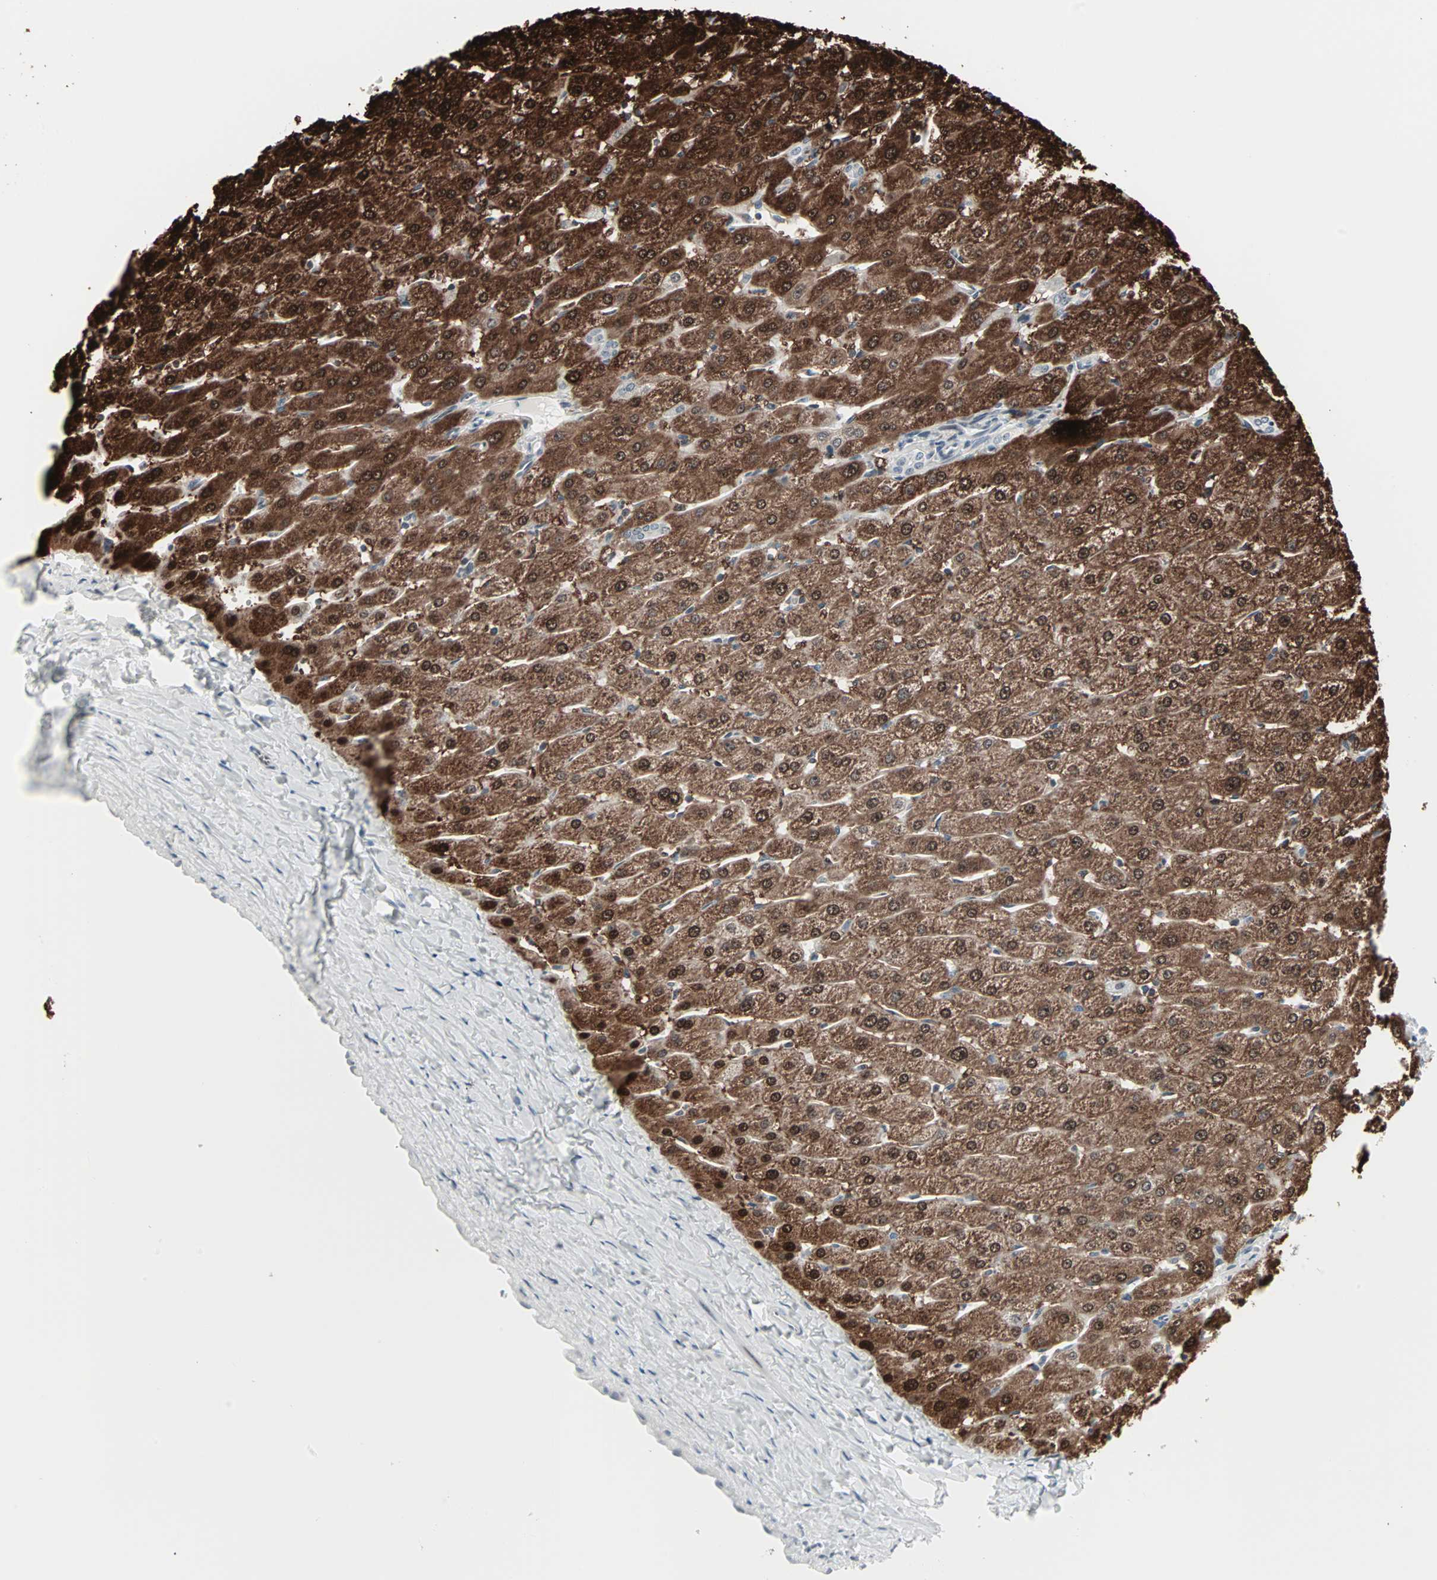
{"staining": {"intensity": "negative", "quantity": "none", "location": "none"}, "tissue": "liver", "cell_type": "Cholangiocytes", "image_type": "normal", "snomed": [{"axis": "morphology", "description": "Normal tissue, NOS"}, {"axis": "morphology", "description": "Fibrosis, NOS"}, {"axis": "topography", "description": "Liver"}], "caption": "IHC micrograph of unremarkable liver stained for a protein (brown), which demonstrates no staining in cholangiocytes.", "gene": "CBLC", "patient": {"sex": "female", "age": 29}}